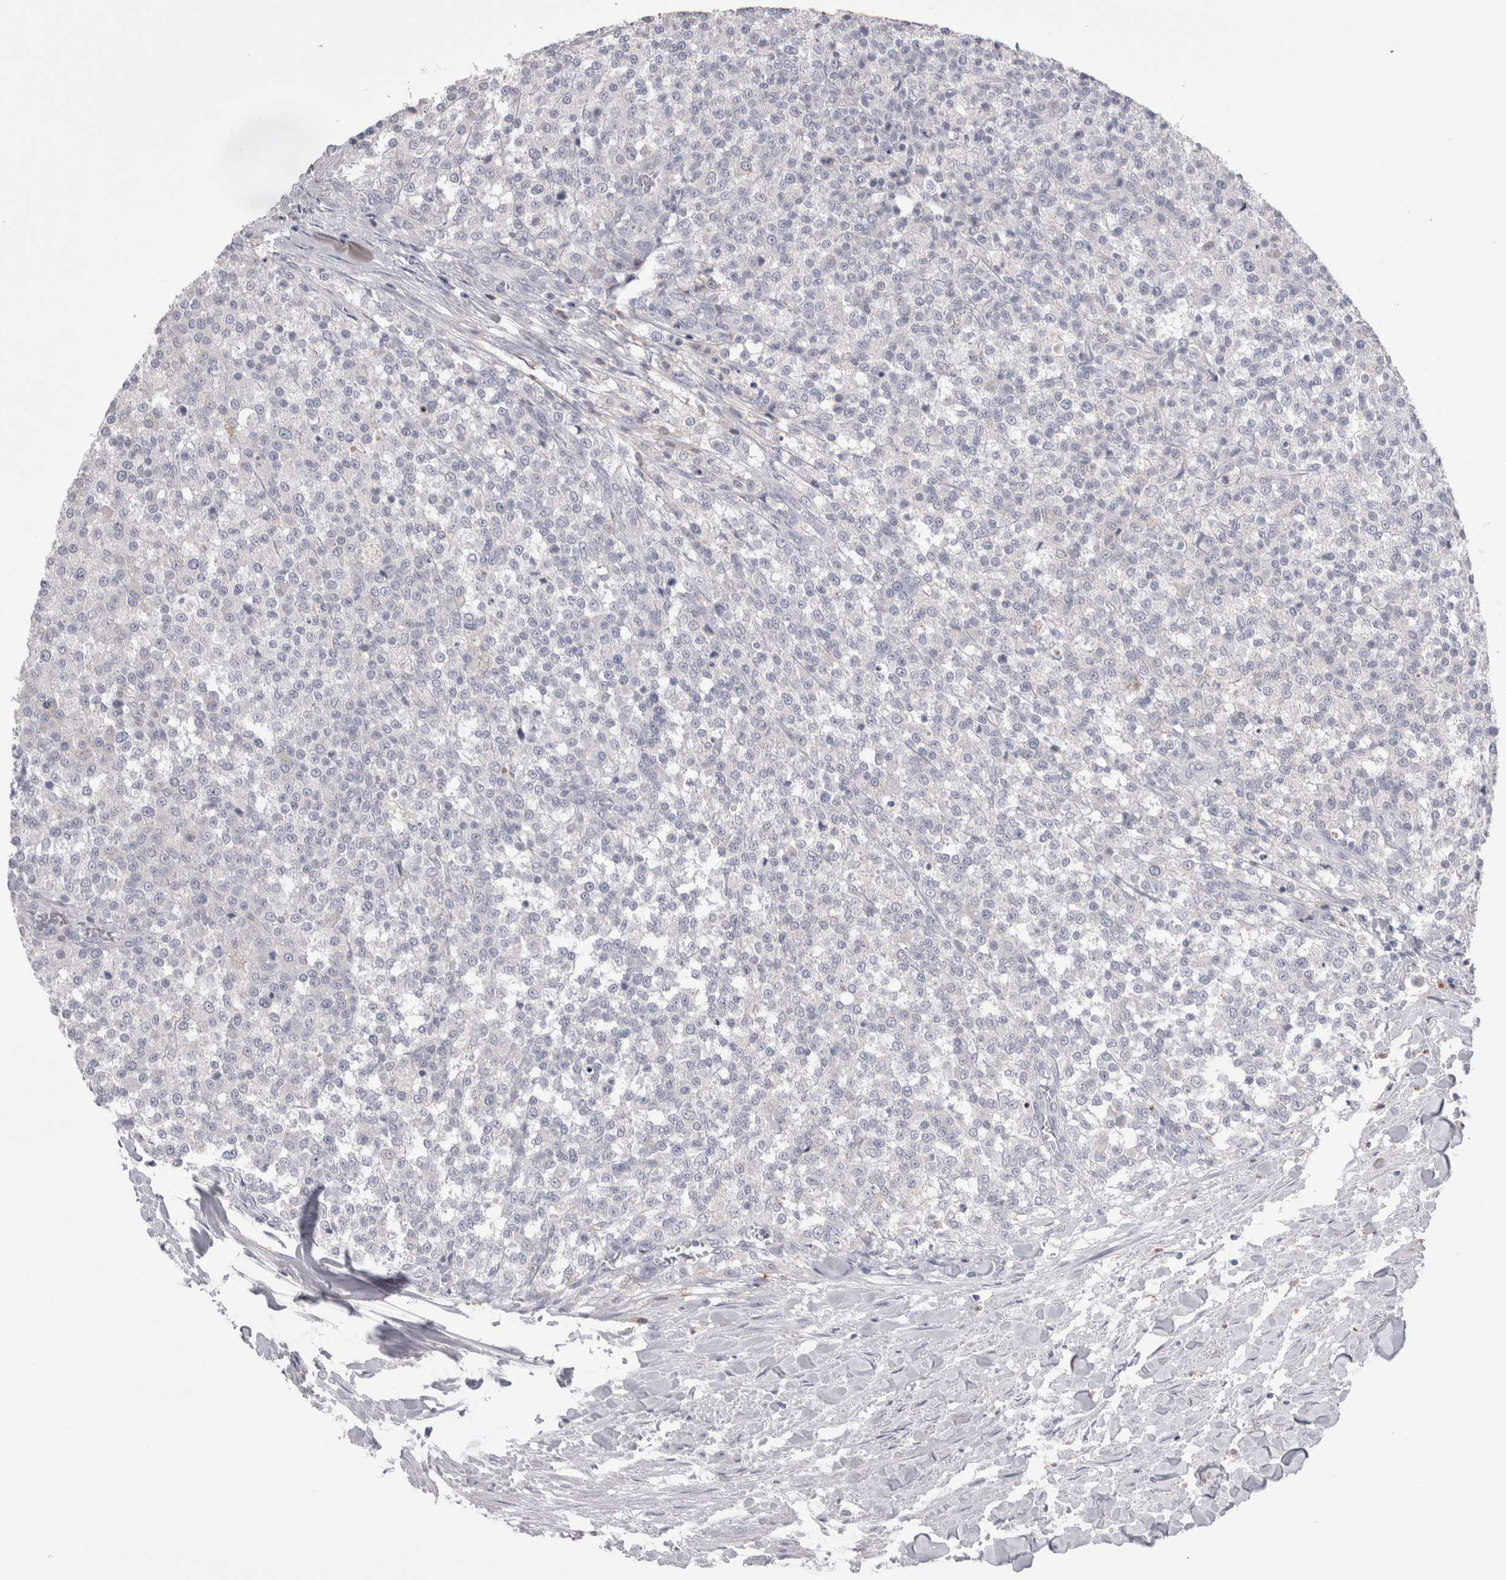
{"staining": {"intensity": "negative", "quantity": "none", "location": "none"}, "tissue": "testis cancer", "cell_type": "Tumor cells", "image_type": "cancer", "snomed": [{"axis": "morphology", "description": "Seminoma, NOS"}, {"axis": "topography", "description": "Testis"}], "caption": "Histopathology image shows no protein positivity in tumor cells of testis cancer tissue.", "gene": "SUCNR1", "patient": {"sex": "male", "age": 59}}